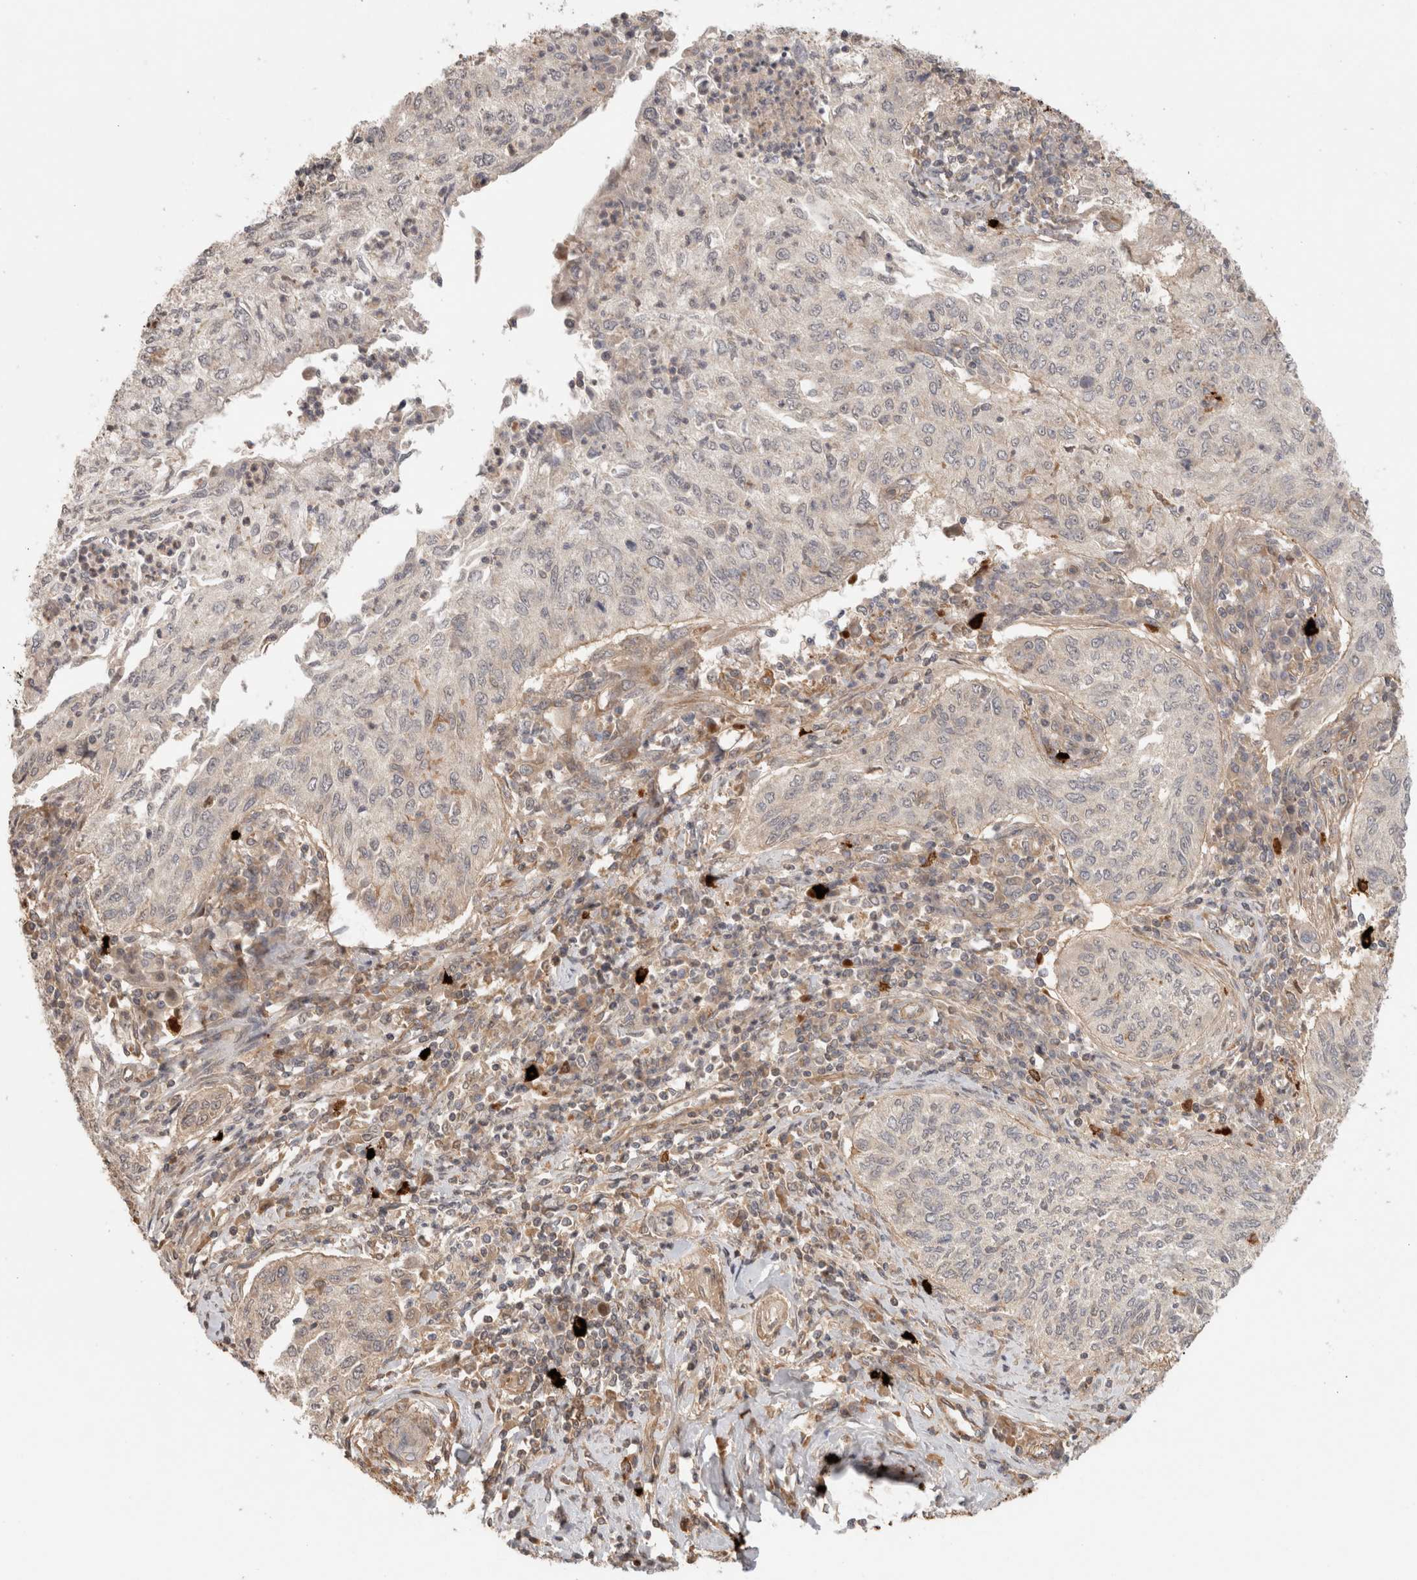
{"staining": {"intensity": "negative", "quantity": "none", "location": "none"}, "tissue": "cervical cancer", "cell_type": "Tumor cells", "image_type": "cancer", "snomed": [{"axis": "morphology", "description": "Squamous cell carcinoma, NOS"}, {"axis": "topography", "description": "Cervix"}], "caption": "Histopathology image shows no protein positivity in tumor cells of cervical cancer tissue. The staining was performed using DAB (3,3'-diaminobenzidine) to visualize the protein expression in brown, while the nuclei were stained in blue with hematoxylin (Magnification: 20x).", "gene": "HSPG2", "patient": {"sex": "female", "age": 30}}